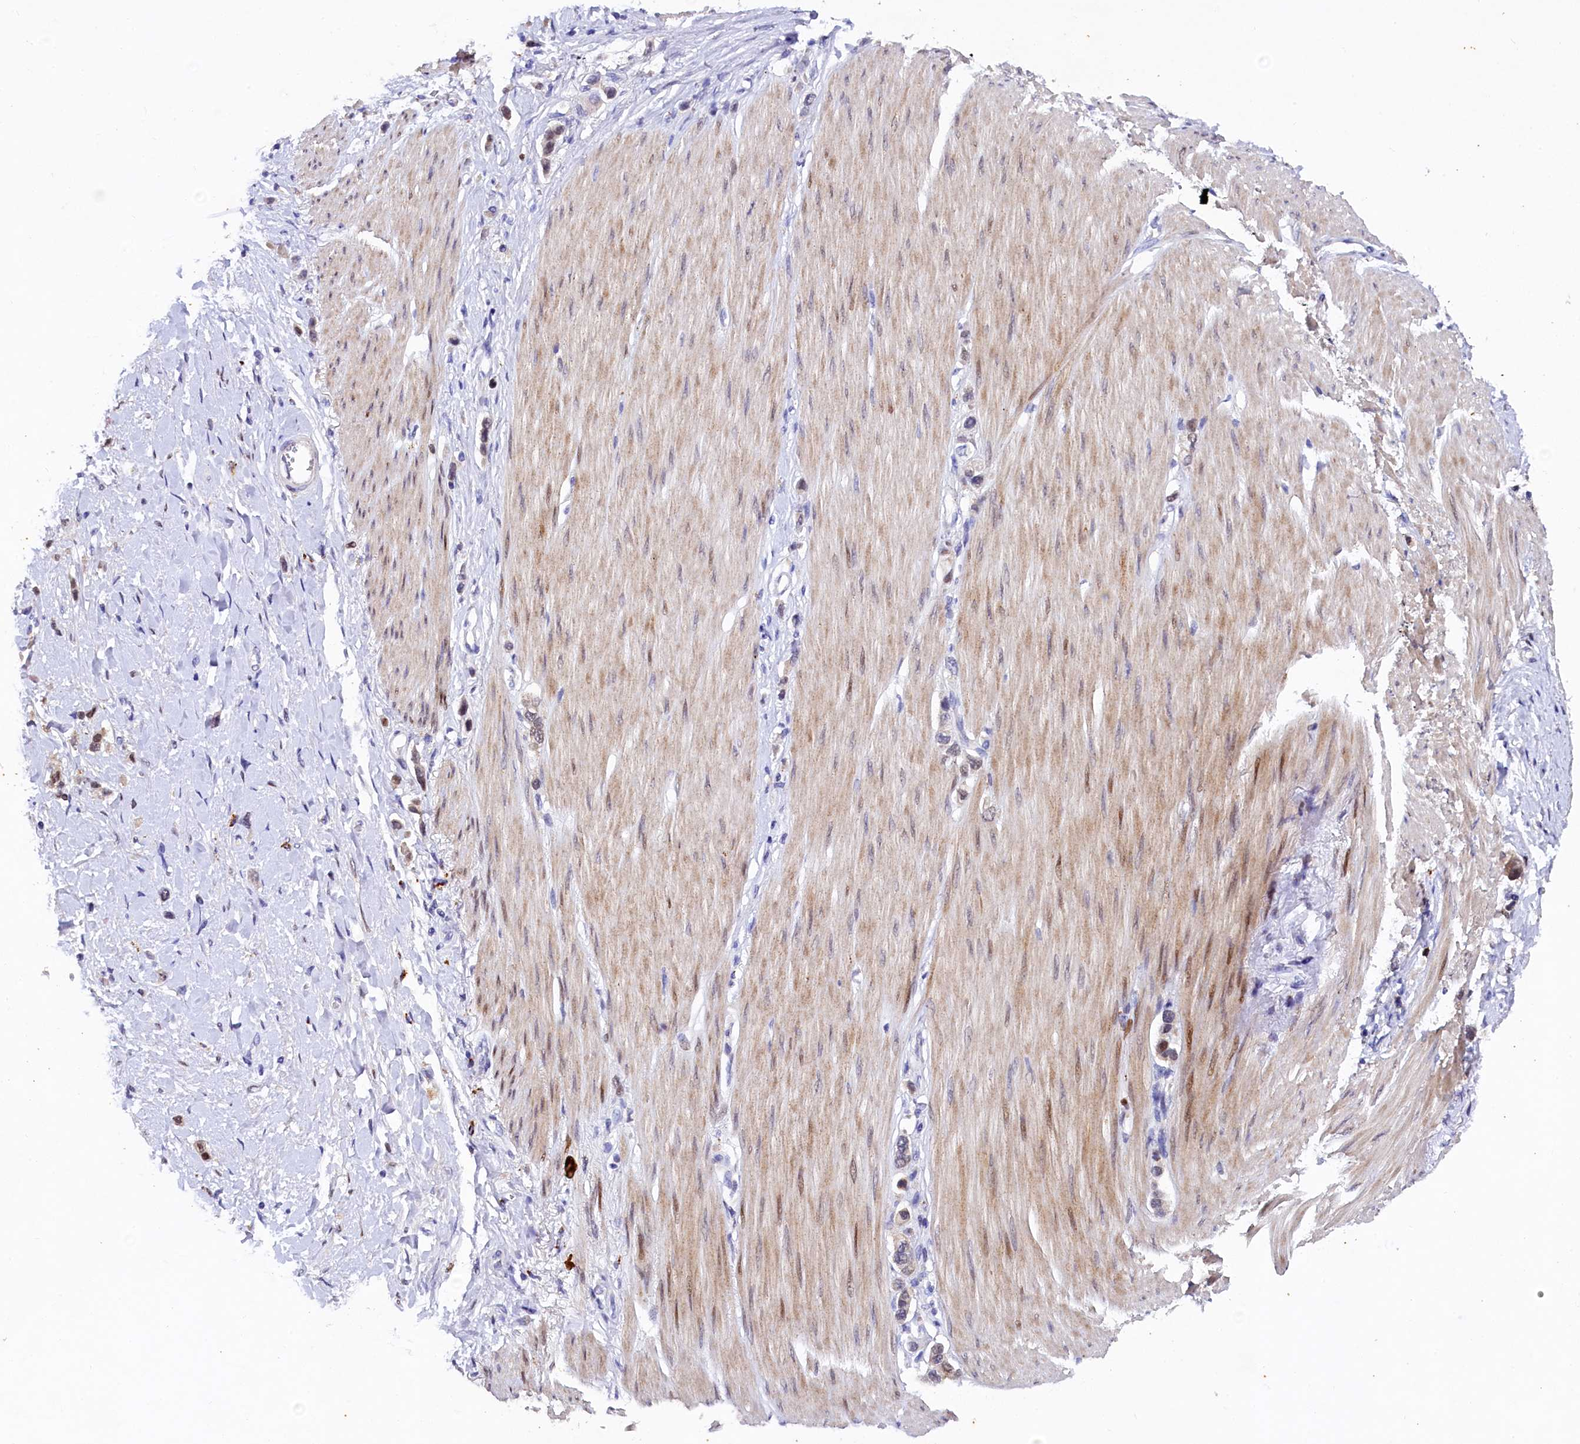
{"staining": {"intensity": "moderate", "quantity": "<25%", "location": "cytoplasmic/membranous"}, "tissue": "stomach cancer", "cell_type": "Tumor cells", "image_type": "cancer", "snomed": [{"axis": "morphology", "description": "Adenocarcinoma, NOS"}, {"axis": "topography", "description": "Stomach"}], "caption": "Human adenocarcinoma (stomach) stained for a protein (brown) displays moderate cytoplasmic/membranous positive positivity in approximately <25% of tumor cells.", "gene": "TGDS", "patient": {"sex": "female", "age": 65}}